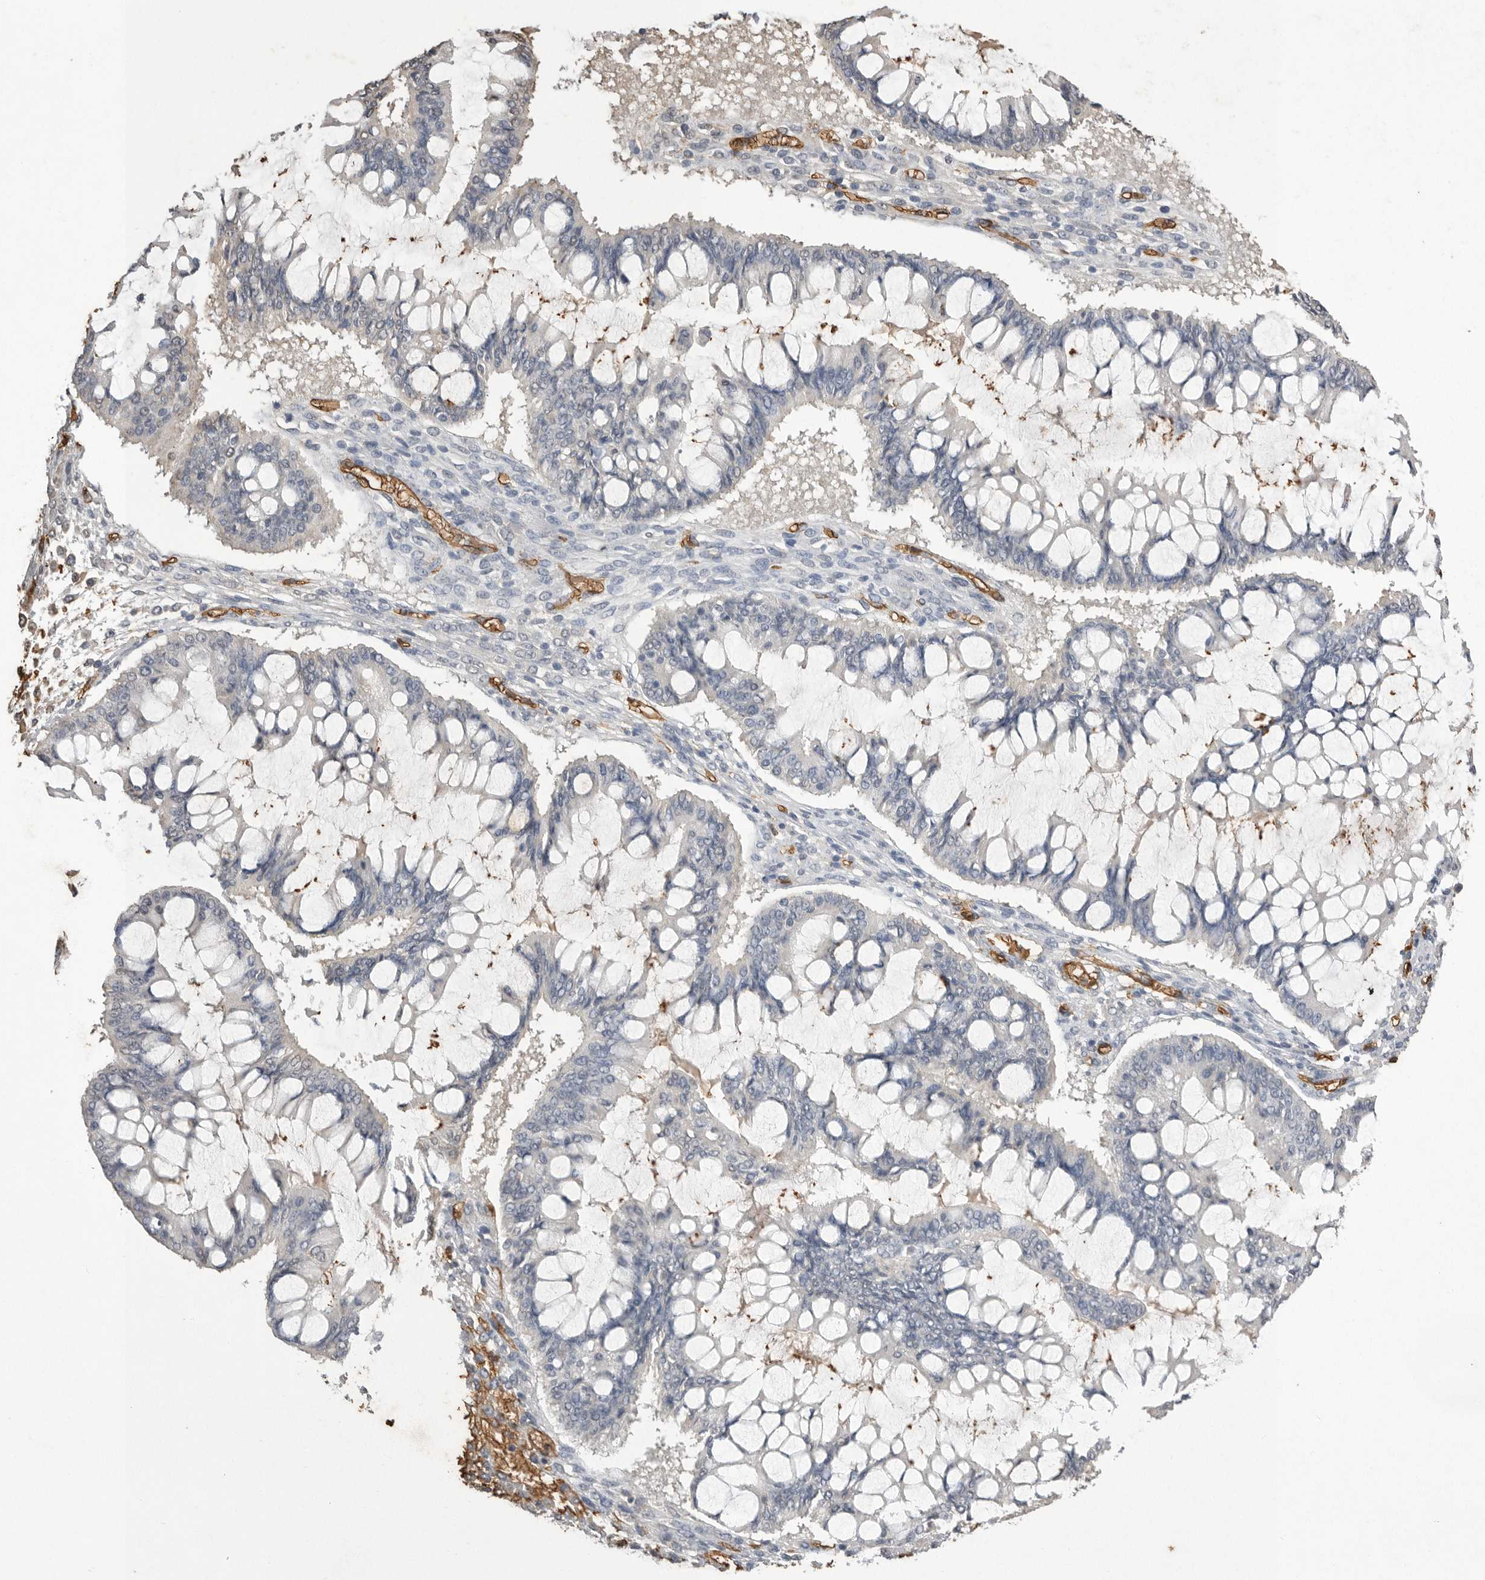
{"staining": {"intensity": "negative", "quantity": "none", "location": "none"}, "tissue": "ovarian cancer", "cell_type": "Tumor cells", "image_type": "cancer", "snomed": [{"axis": "morphology", "description": "Cystadenocarcinoma, mucinous, NOS"}, {"axis": "topography", "description": "Ovary"}], "caption": "Protein analysis of ovarian cancer (mucinous cystadenocarcinoma) demonstrates no significant staining in tumor cells.", "gene": "IL27", "patient": {"sex": "female", "age": 73}}